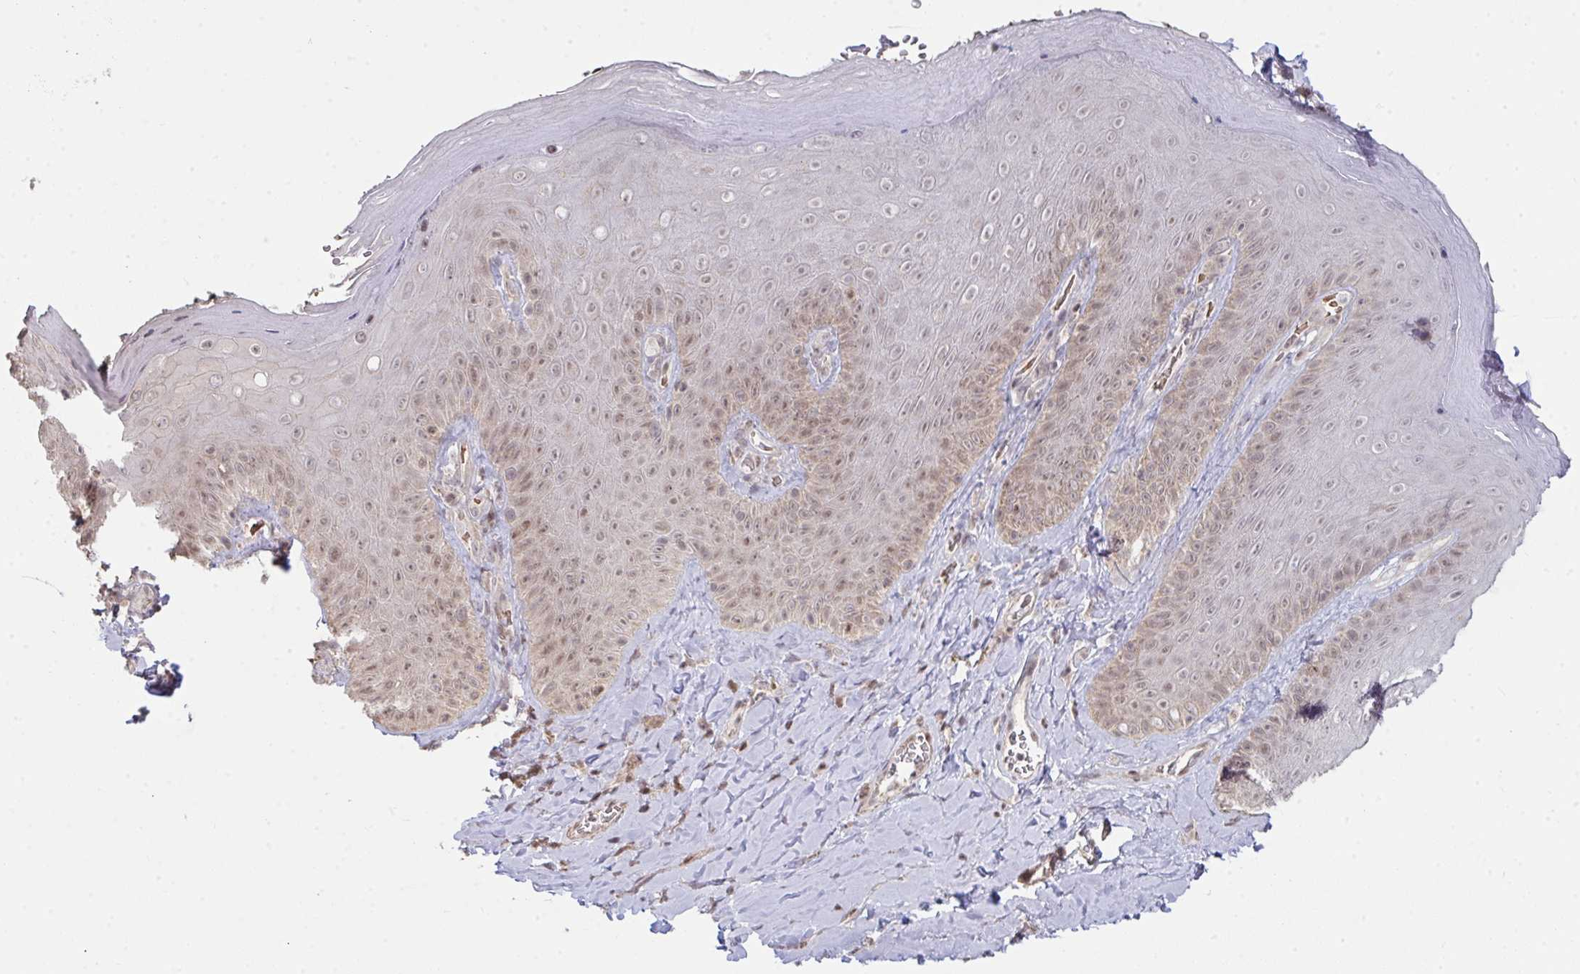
{"staining": {"intensity": "moderate", "quantity": "<25%", "location": "nuclear"}, "tissue": "skin", "cell_type": "Epidermal cells", "image_type": "normal", "snomed": [{"axis": "morphology", "description": "Normal tissue, NOS"}, {"axis": "topography", "description": "Anal"}, {"axis": "topography", "description": "Peripheral nerve tissue"}], "caption": "DAB immunohistochemical staining of benign human skin shows moderate nuclear protein expression in about <25% of epidermal cells. The staining was performed using DAB (3,3'-diaminobenzidine) to visualize the protein expression in brown, while the nuclei were stained in blue with hematoxylin (Magnification: 20x).", "gene": "SAP30", "patient": {"sex": "male", "age": 53}}